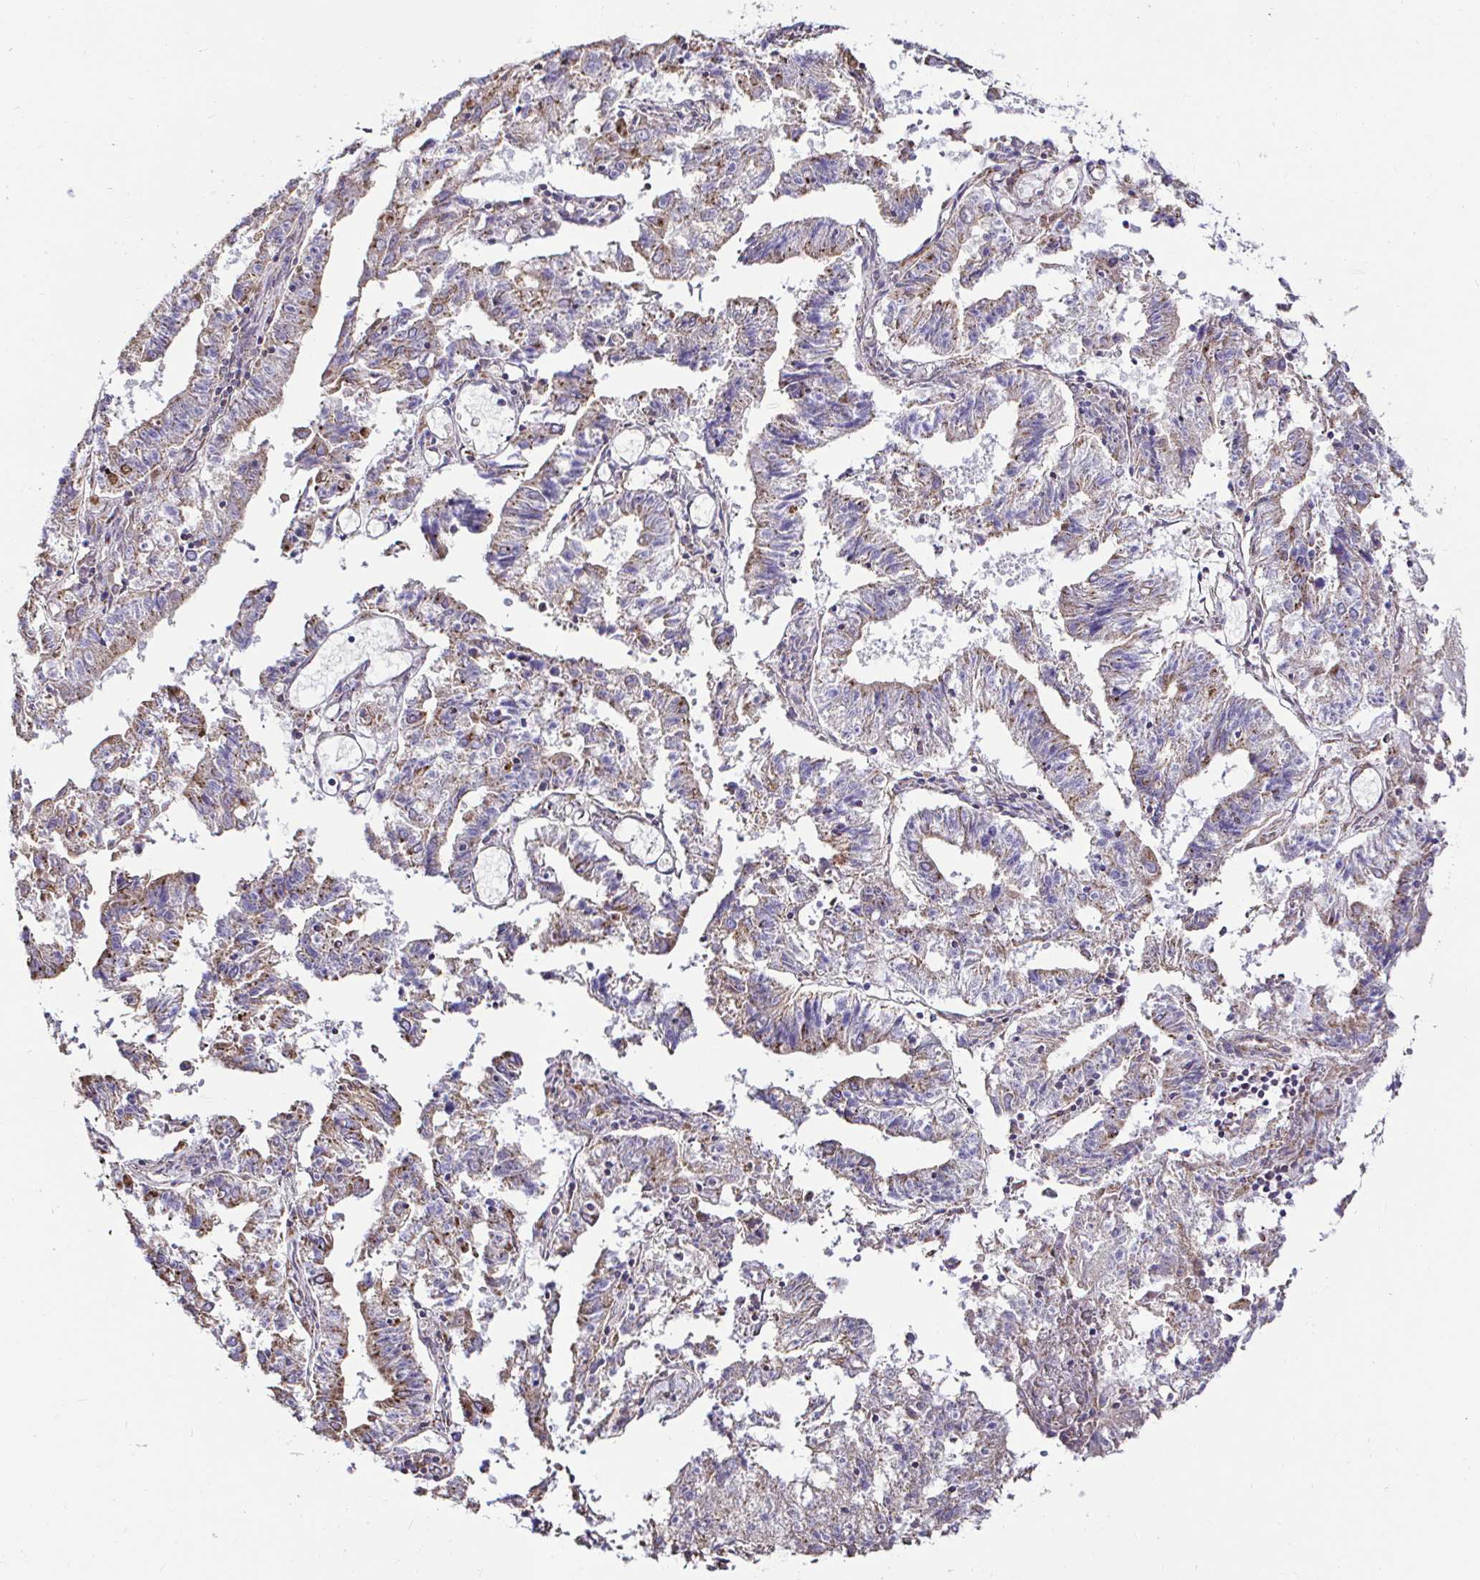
{"staining": {"intensity": "moderate", "quantity": "25%-75%", "location": "cytoplasmic/membranous"}, "tissue": "endometrial cancer", "cell_type": "Tumor cells", "image_type": "cancer", "snomed": [{"axis": "morphology", "description": "Adenocarcinoma, NOS"}, {"axis": "topography", "description": "Endometrium"}], "caption": "Immunohistochemical staining of adenocarcinoma (endometrial) shows moderate cytoplasmic/membranous protein expression in approximately 25%-75% of tumor cells. The protein of interest is stained brown, and the nuclei are stained in blue (DAB (3,3'-diaminobenzidine) IHC with brightfield microscopy, high magnification).", "gene": "GALNS", "patient": {"sex": "female", "age": 82}}